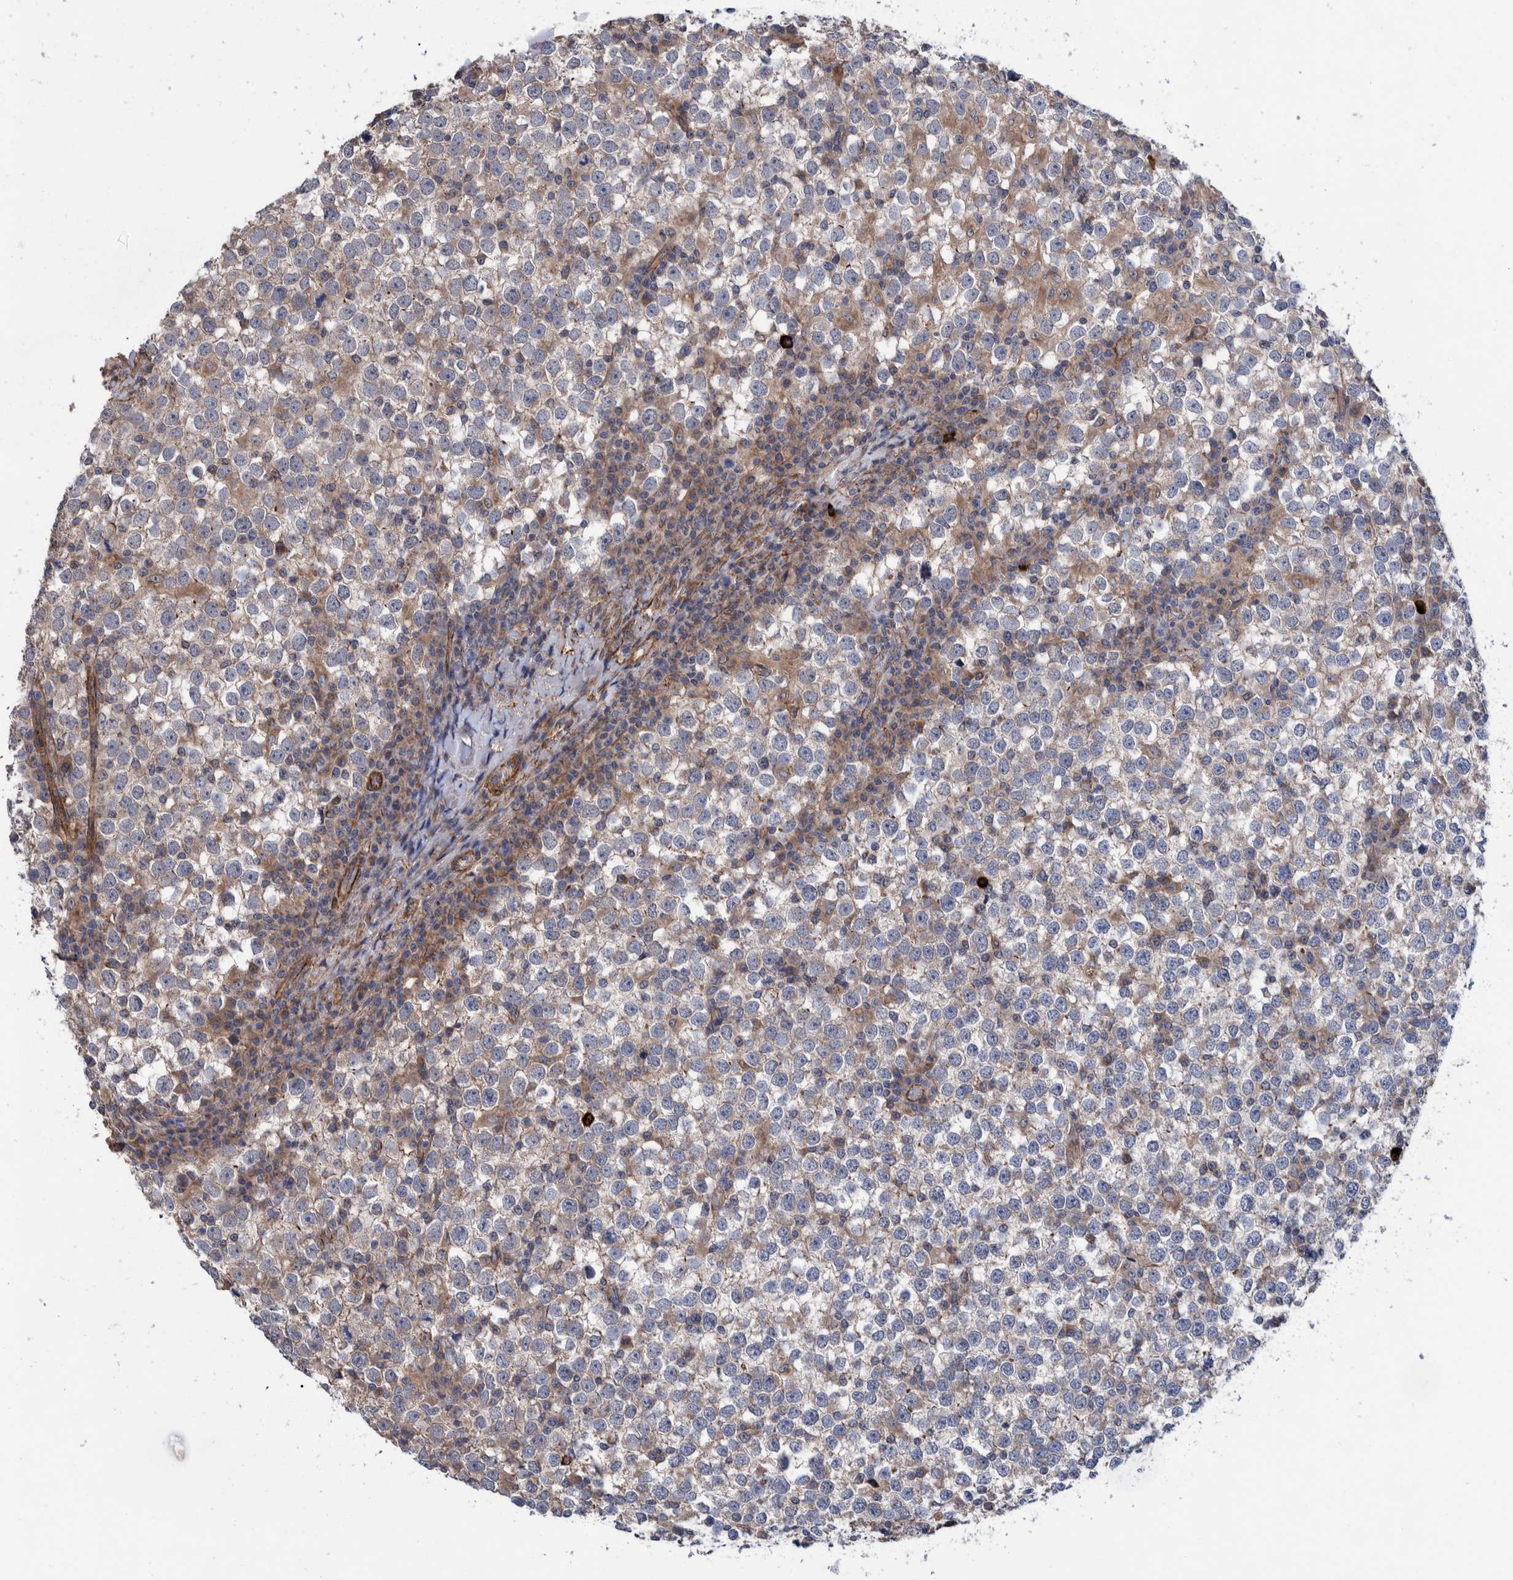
{"staining": {"intensity": "weak", "quantity": "25%-75%", "location": "cytoplasmic/membranous"}, "tissue": "testis cancer", "cell_type": "Tumor cells", "image_type": "cancer", "snomed": [{"axis": "morphology", "description": "Seminoma, NOS"}, {"axis": "topography", "description": "Testis"}], "caption": "Human testis cancer (seminoma) stained with a brown dye displays weak cytoplasmic/membranous positive expression in about 25%-75% of tumor cells.", "gene": "SLC25A10", "patient": {"sex": "male", "age": 65}}